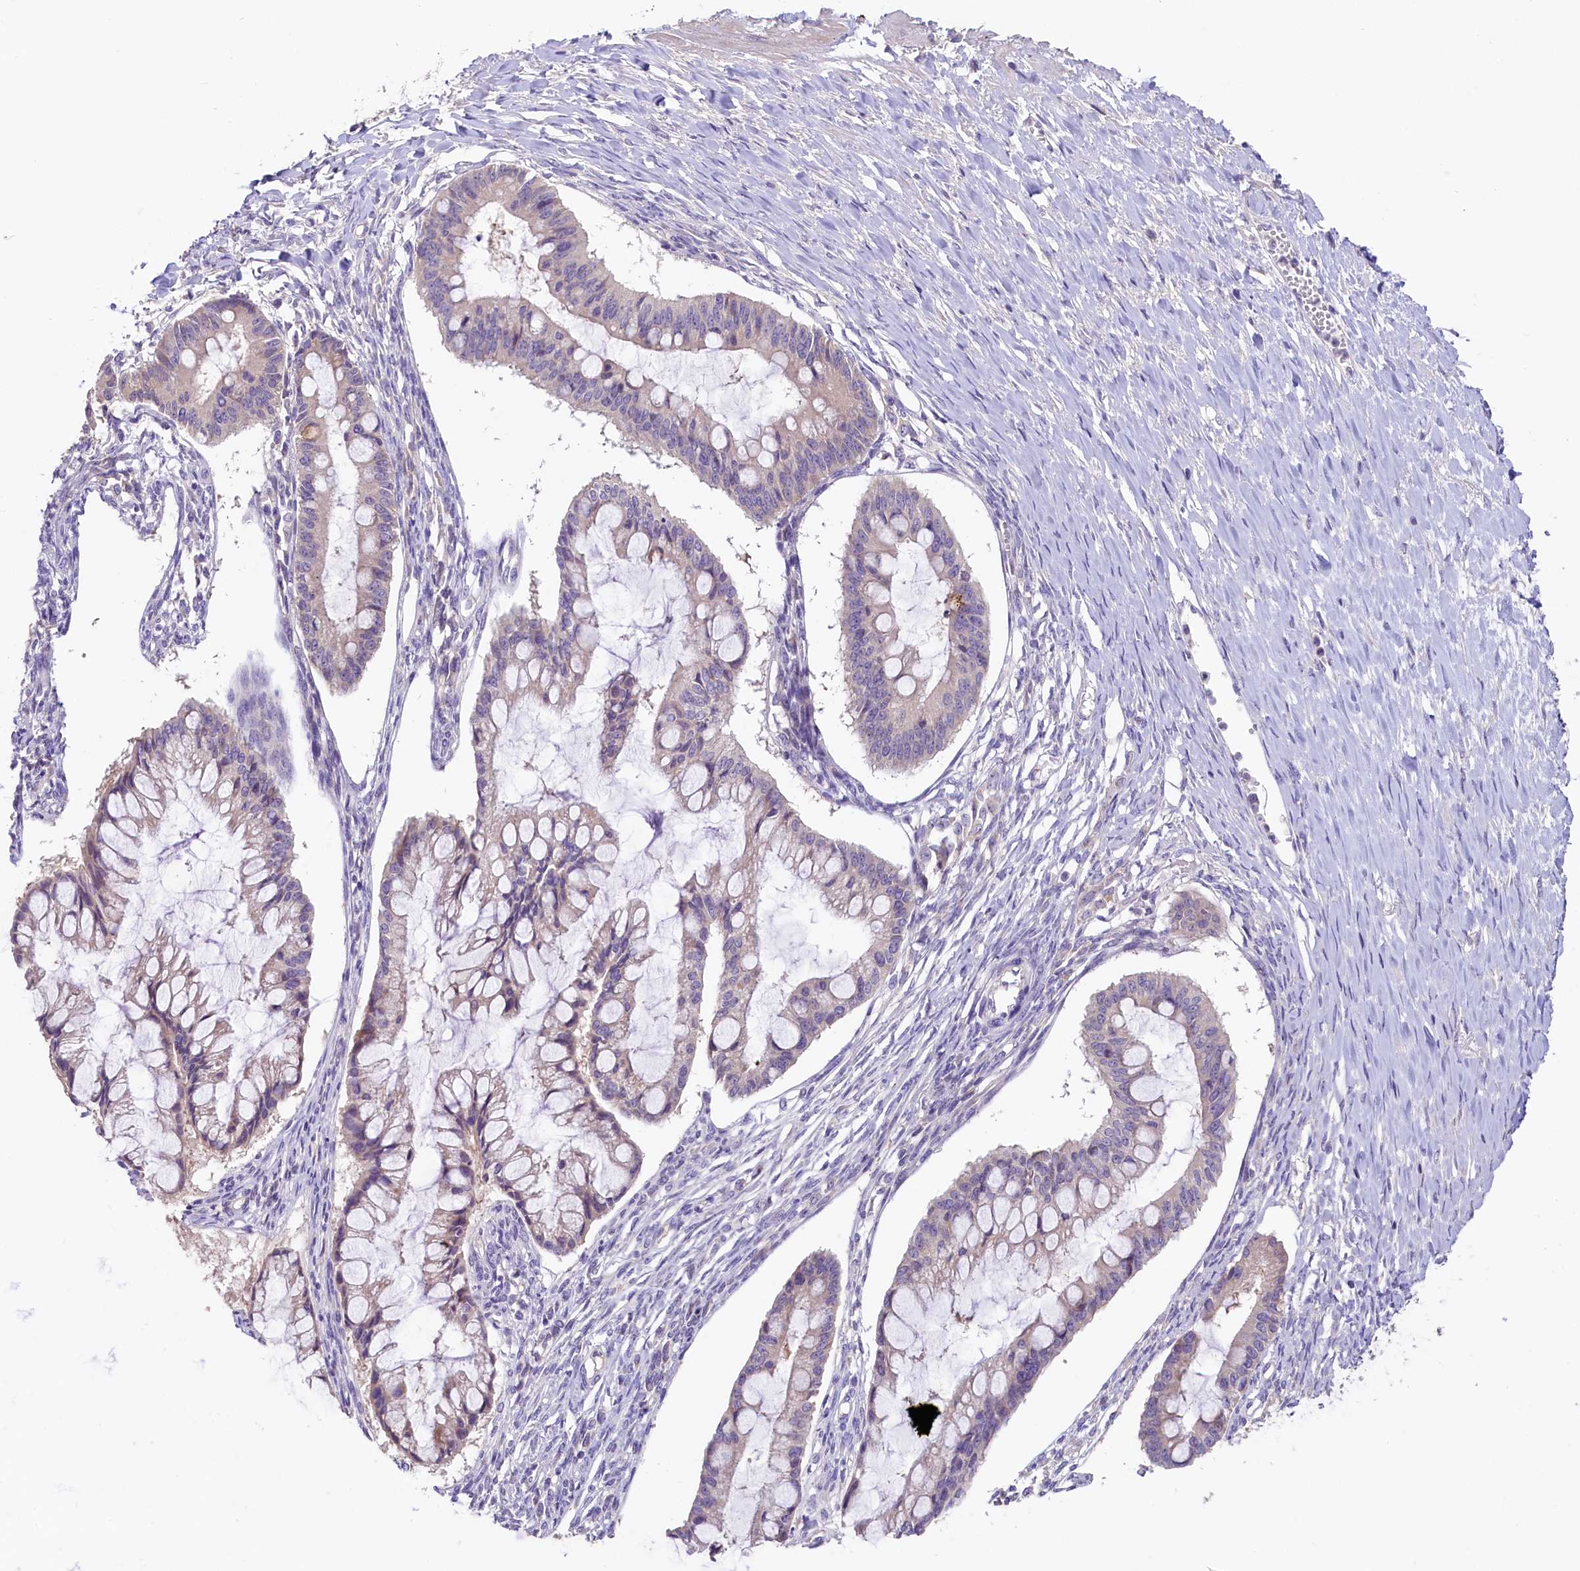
{"staining": {"intensity": "negative", "quantity": "none", "location": "none"}, "tissue": "ovarian cancer", "cell_type": "Tumor cells", "image_type": "cancer", "snomed": [{"axis": "morphology", "description": "Cystadenocarcinoma, mucinous, NOS"}, {"axis": "topography", "description": "Ovary"}], "caption": "This is an immunohistochemistry image of human ovarian cancer. There is no staining in tumor cells.", "gene": "CD99L2", "patient": {"sex": "female", "age": 73}}